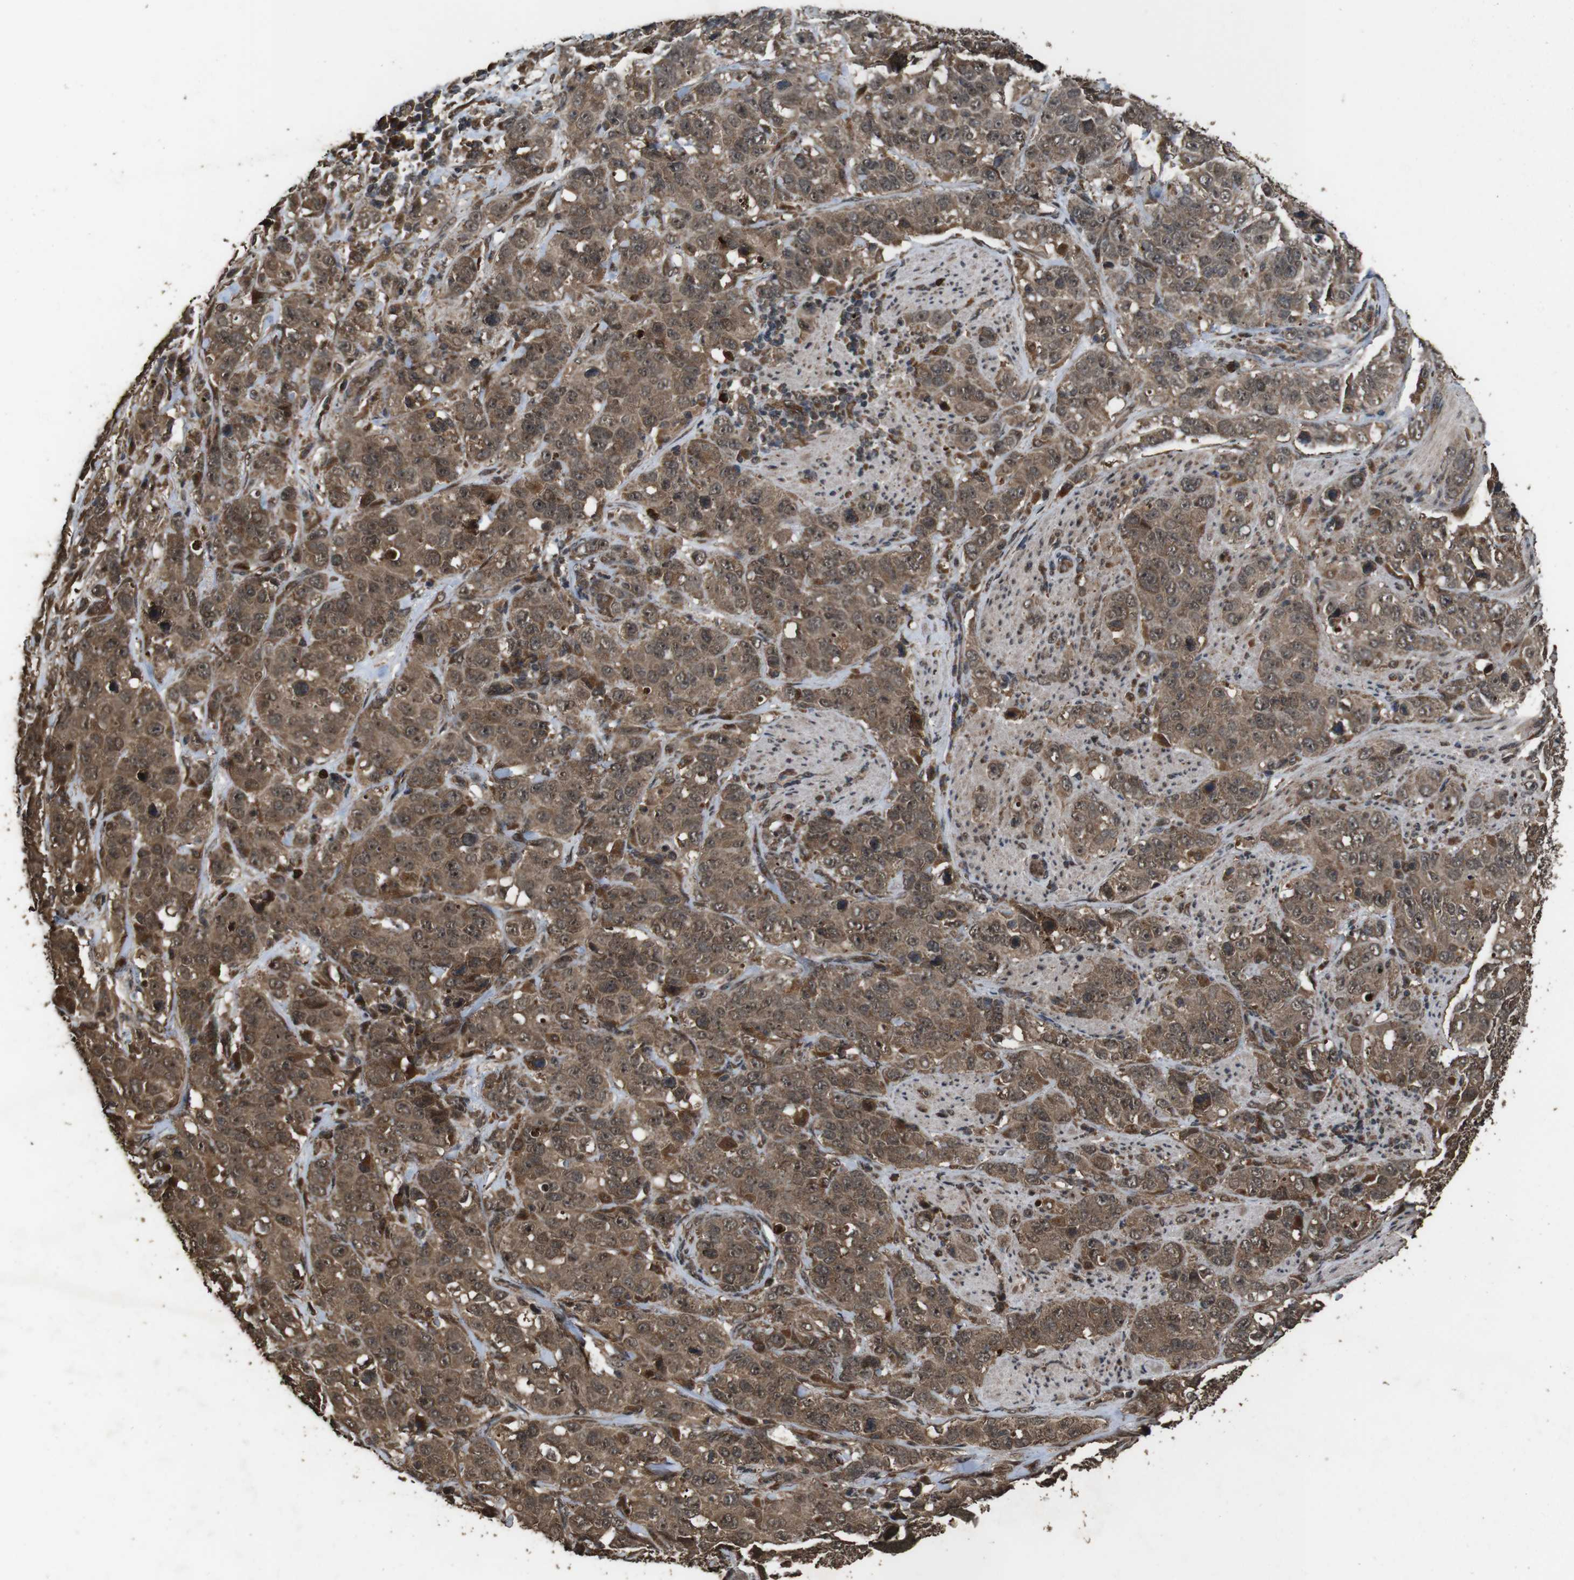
{"staining": {"intensity": "moderate", "quantity": ">75%", "location": "cytoplasmic/membranous"}, "tissue": "stomach cancer", "cell_type": "Tumor cells", "image_type": "cancer", "snomed": [{"axis": "morphology", "description": "Adenocarcinoma, NOS"}, {"axis": "topography", "description": "Stomach"}], "caption": "Stomach cancer (adenocarcinoma) was stained to show a protein in brown. There is medium levels of moderate cytoplasmic/membranous expression in approximately >75% of tumor cells.", "gene": "RRAS2", "patient": {"sex": "male", "age": 48}}